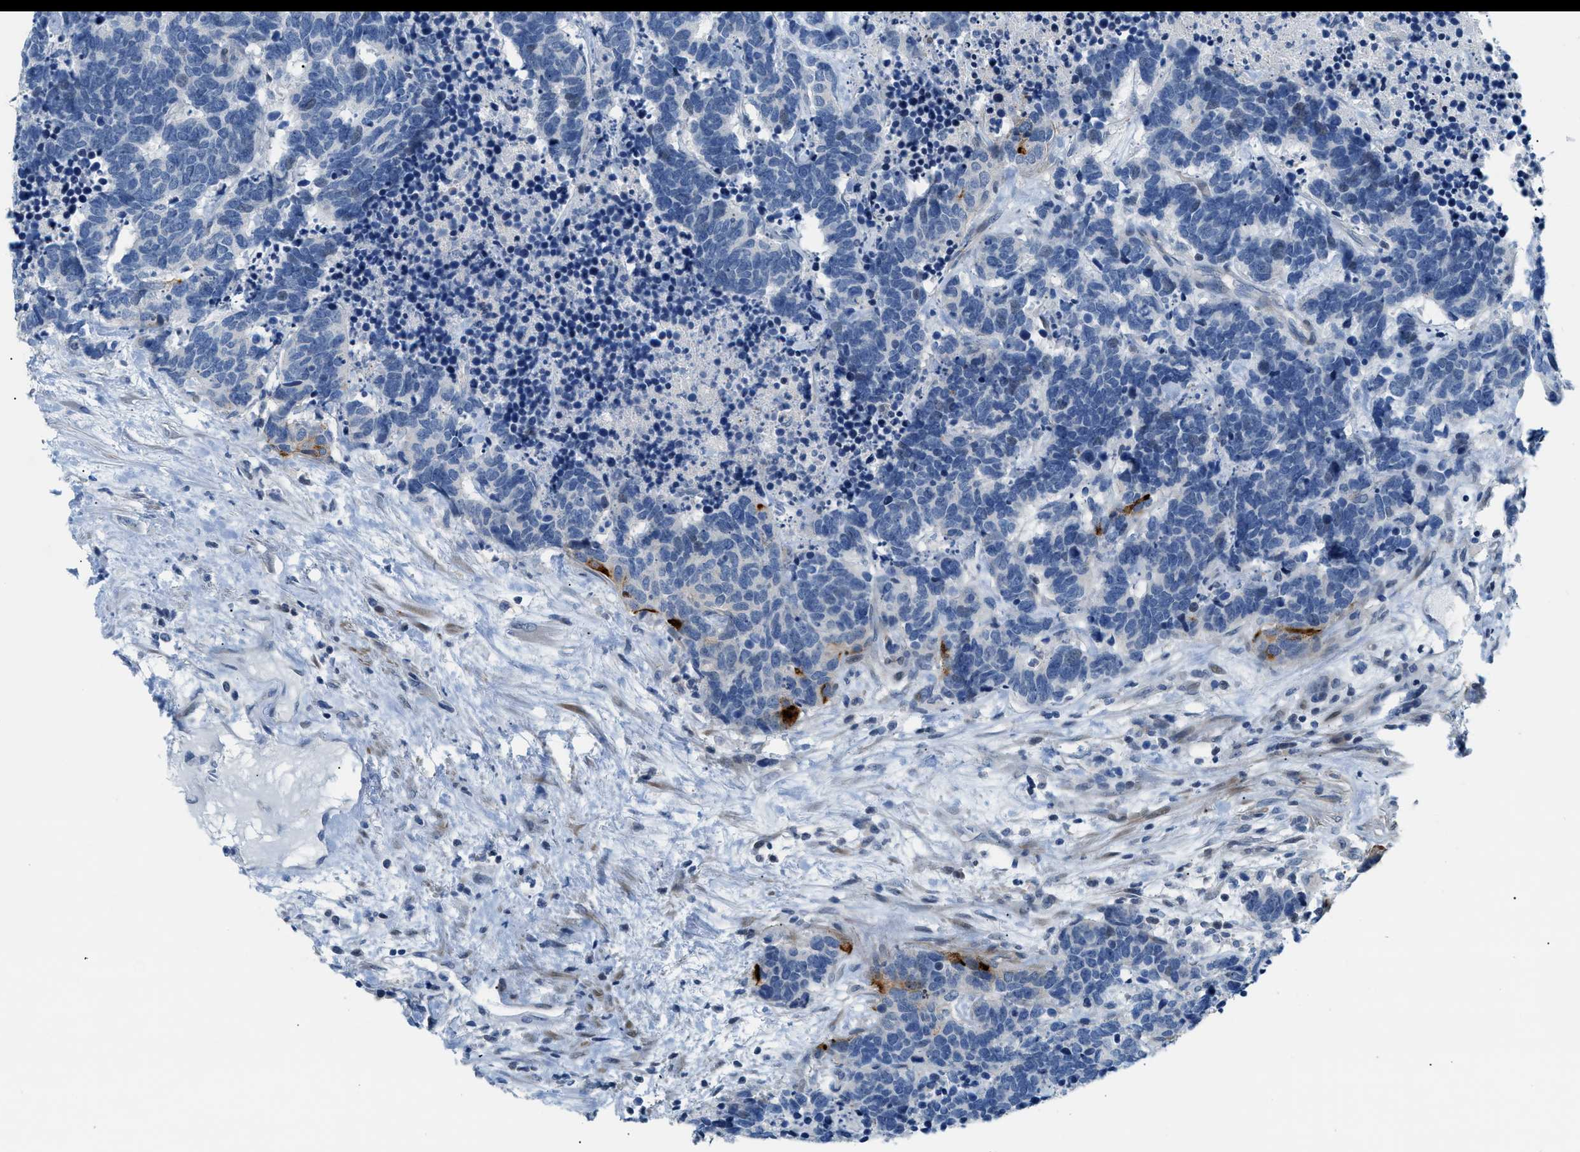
{"staining": {"intensity": "negative", "quantity": "none", "location": "none"}, "tissue": "carcinoid", "cell_type": "Tumor cells", "image_type": "cancer", "snomed": [{"axis": "morphology", "description": "Carcinoma, NOS"}, {"axis": "morphology", "description": "Carcinoid, malignant, NOS"}, {"axis": "topography", "description": "Urinary bladder"}], "caption": "Immunohistochemistry of carcinoid demonstrates no positivity in tumor cells.", "gene": "FDCSP", "patient": {"sex": "male", "age": 57}}